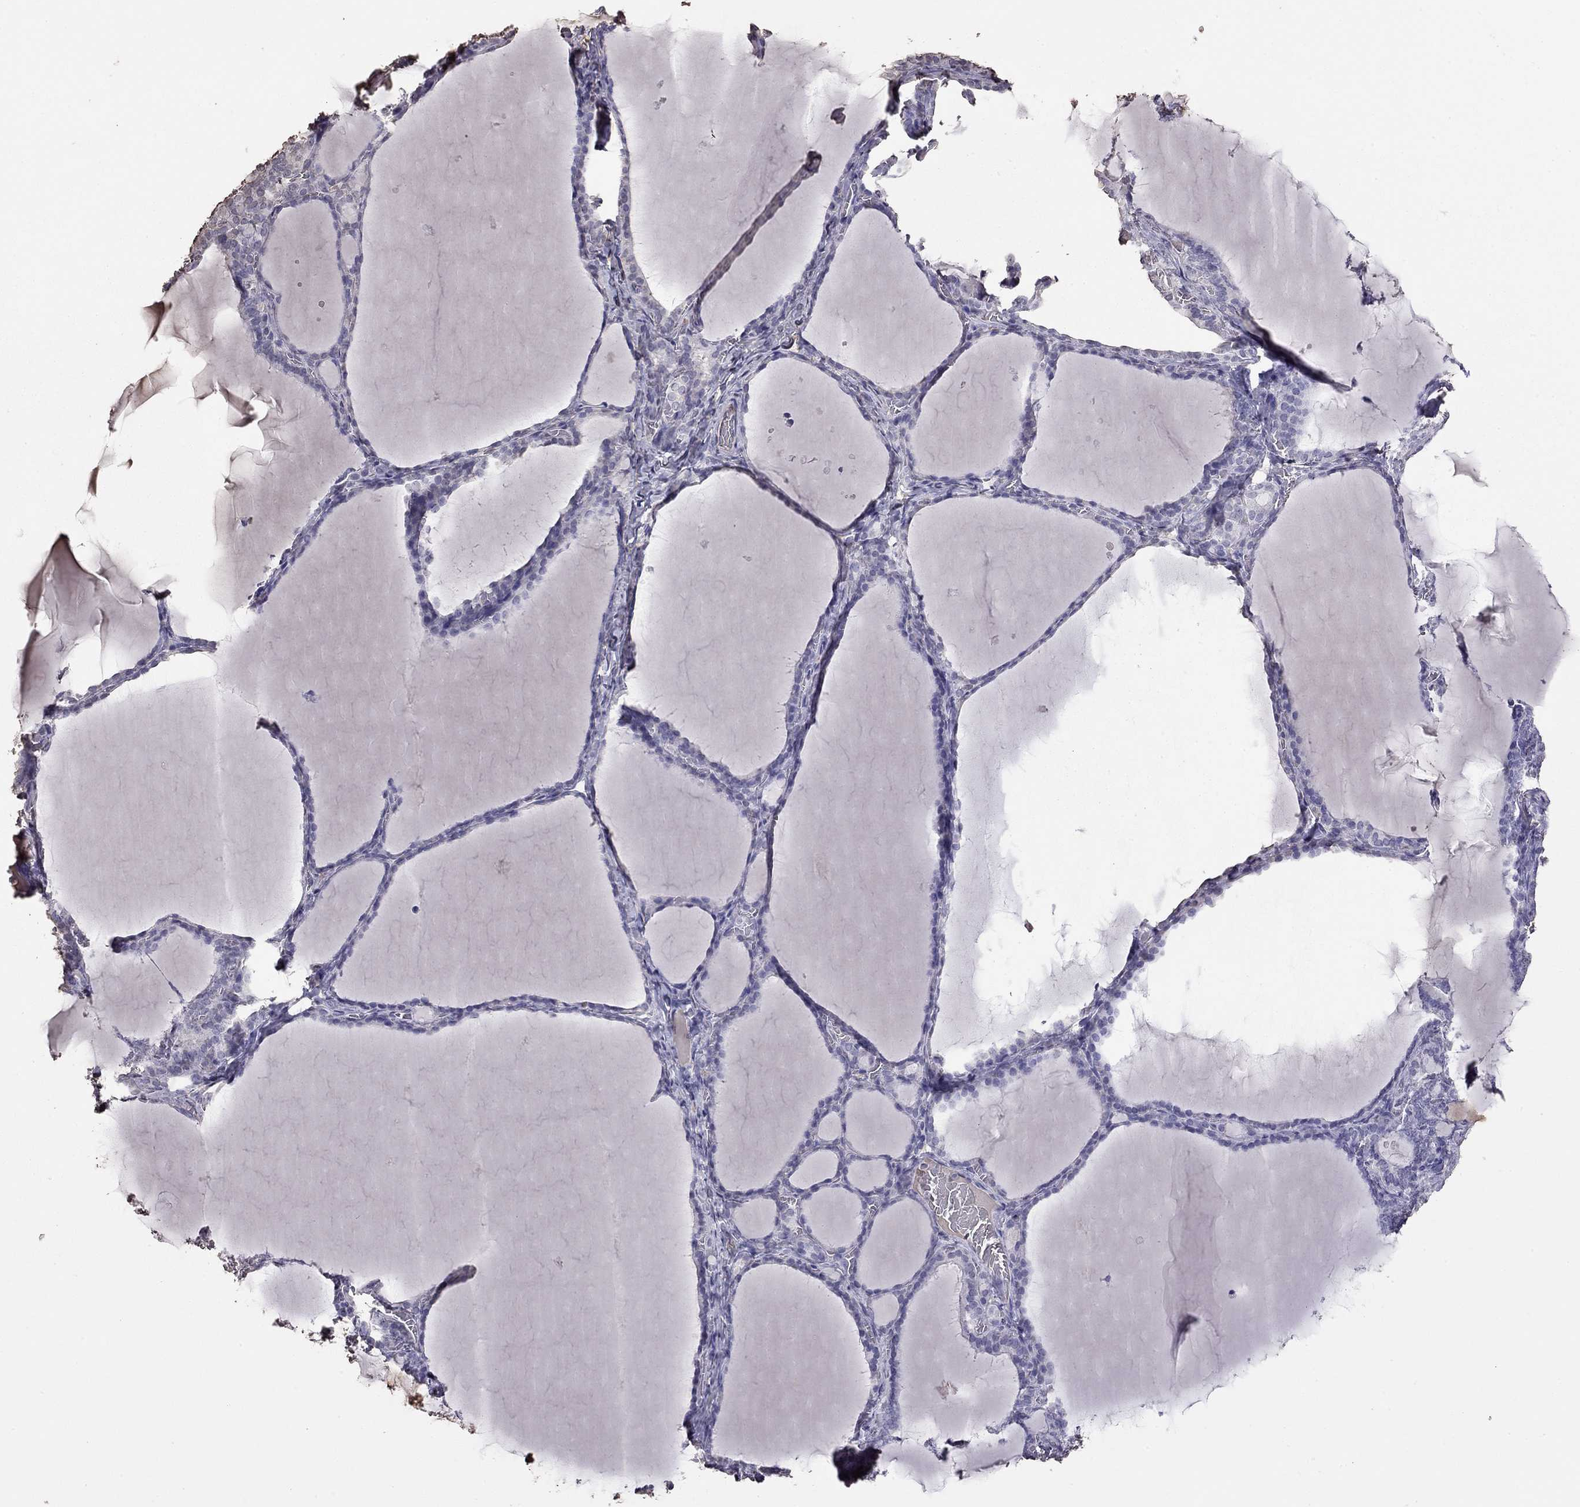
{"staining": {"intensity": "negative", "quantity": "none", "location": "none"}, "tissue": "thyroid gland", "cell_type": "Glandular cells", "image_type": "normal", "snomed": [{"axis": "morphology", "description": "Normal tissue, NOS"}, {"axis": "morphology", "description": "Hyperplasia, NOS"}, {"axis": "topography", "description": "Thyroid gland"}], "caption": "High power microscopy micrograph of an immunohistochemistry image of unremarkable thyroid gland, revealing no significant staining in glandular cells.", "gene": "SUN3", "patient": {"sex": "female", "age": 27}}